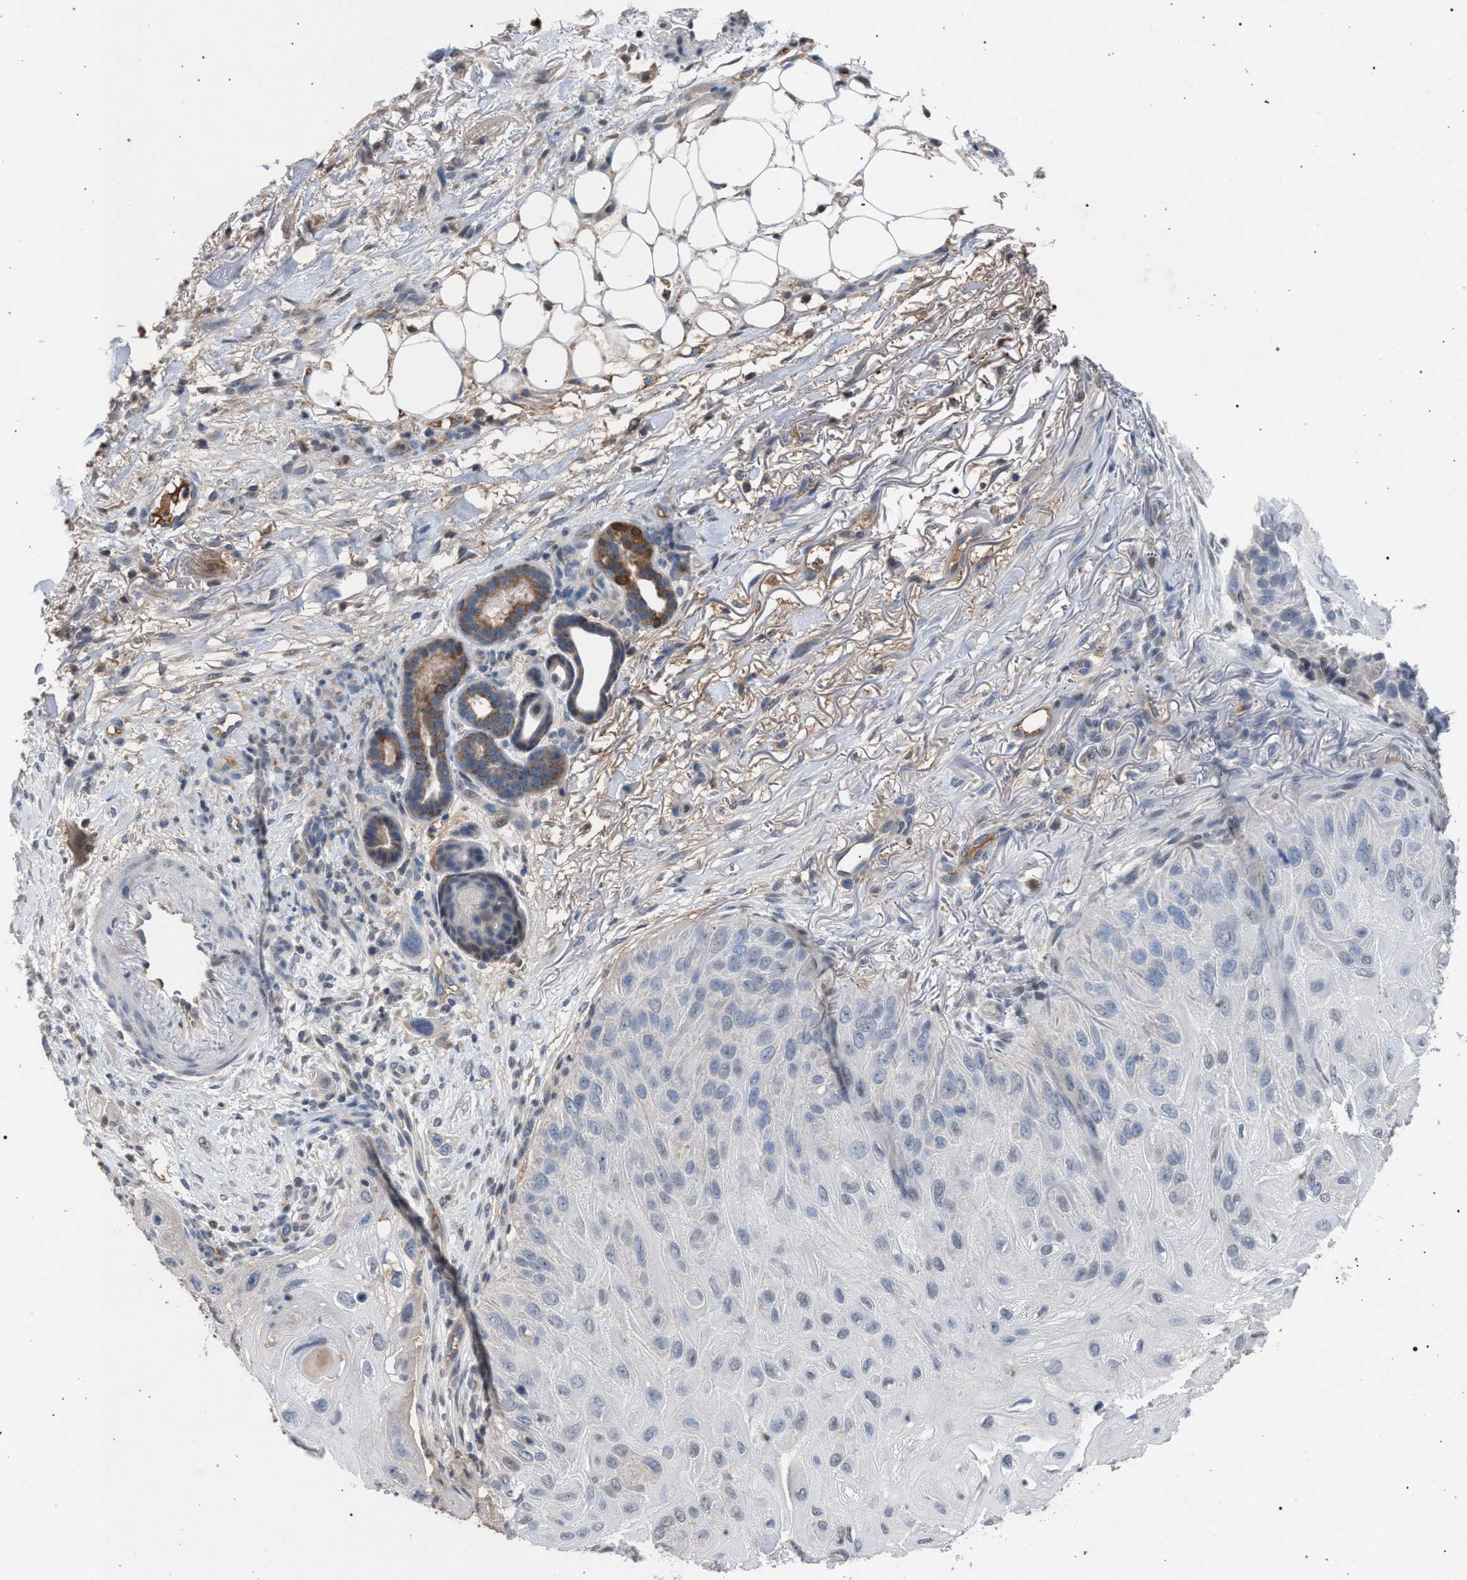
{"staining": {"intensity": "negative", "quantity": "none", "location": "none"}, "tissue": "skin cancer", "cell_type": "Tumor cells", "image_type": "cancer", "snomed": [{"axis": "morphology", "description": "Squamous cell carcinoma, NOS"}, {"axis": "topography", "description": "Skin"}], "caption": "A histopathology image of skin squamous cell carcinoma stained for a protein reveals no brown staining in tumor cells.", "gene": "TECPR1", "patient": {"sex": "female", "age": 77}}